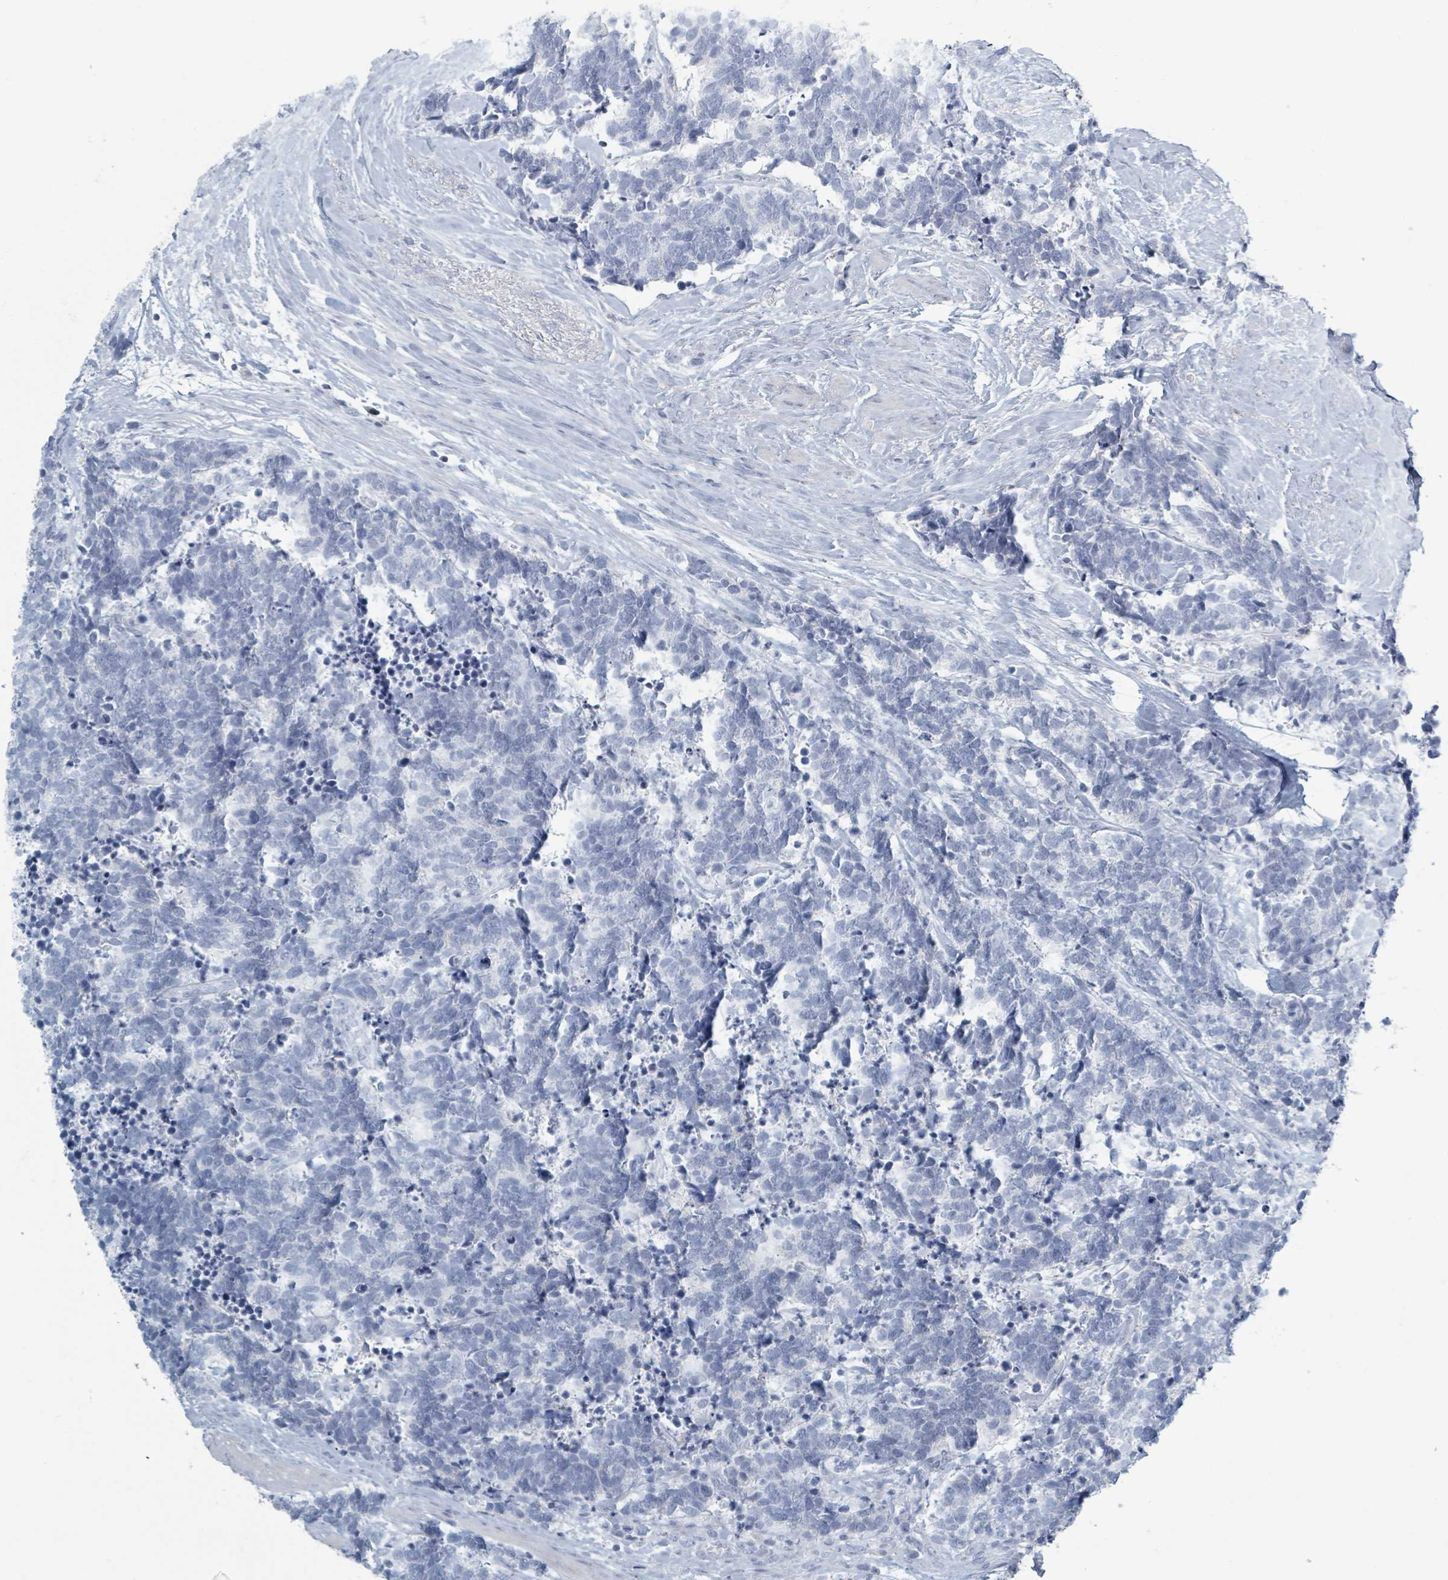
{"staining": {"intensity": "negative", "quantity": "none", "location": "none"}, "tissue": "carcinoid", "cell_type": "Tumor cells", "image_type": "cancer", "snomed": [{"axis": "morphology", "description": "Carcinoma, NOS"}, {"axis": "morphology", "description": "Carcinoid, malignant, NOS"}, {"axis": "topography", "description": "Prostate"}], "caption": "Tumor cells show no significant expression in carcinoma. (Stains: DAB (3,3'-diaminobenzidine) immunohistochemistry (IHC) with hematoxylin counter stain, Microscopy: brightfield microscopy at high magnification).", "gene": "HEATR5A", "patient": {"sex": "male", "age": 57}}